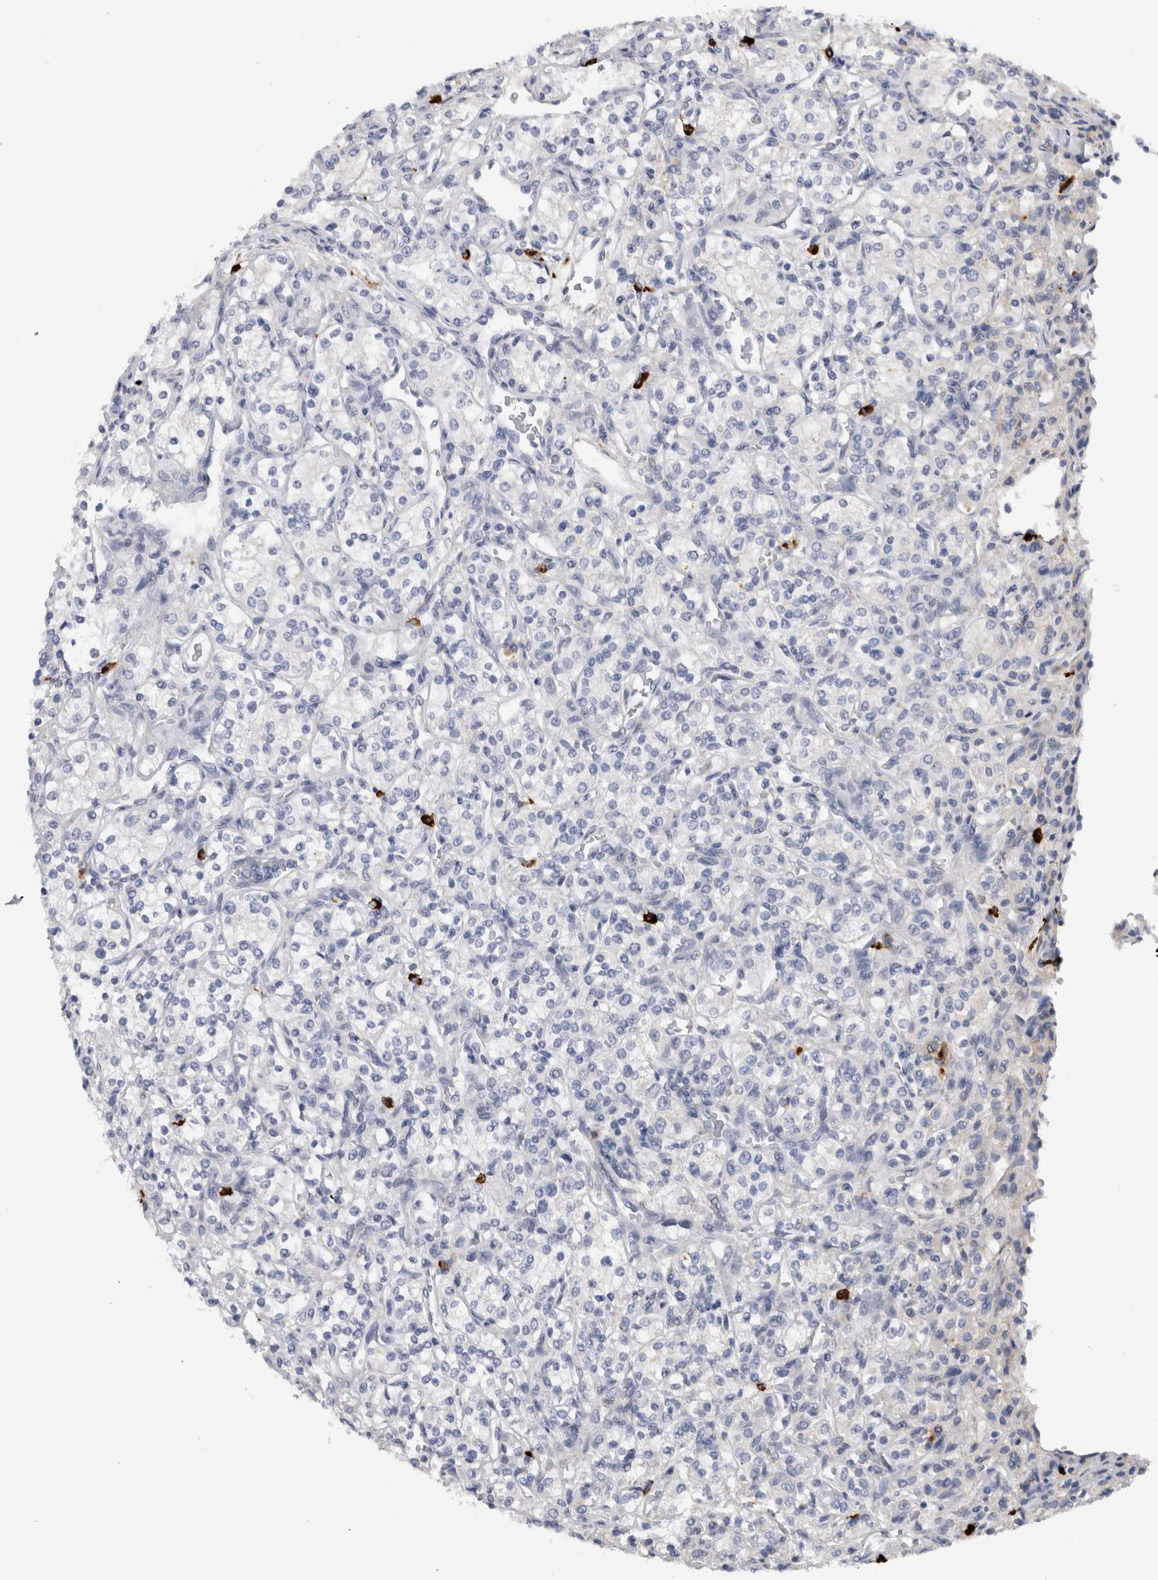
{"staining": {"intensity": "negative", "quantity": "none", "location": "none"}, "tissue": "renal cancer", "cell_type": "Tumor cells", "image_type": "cancer", "snomed": [{"axis": "morphology", "description": "Adenocarcinoma, NOS"}, {"axis": "topography", "description": "Kidney"}], "caption": "Immunohistochemistry of human renal cancer (adenocarcinoma) demonstrates no positivity in tumor cells.", "gene": "CD63", "patient": {"sex": "male", "age": 77}}